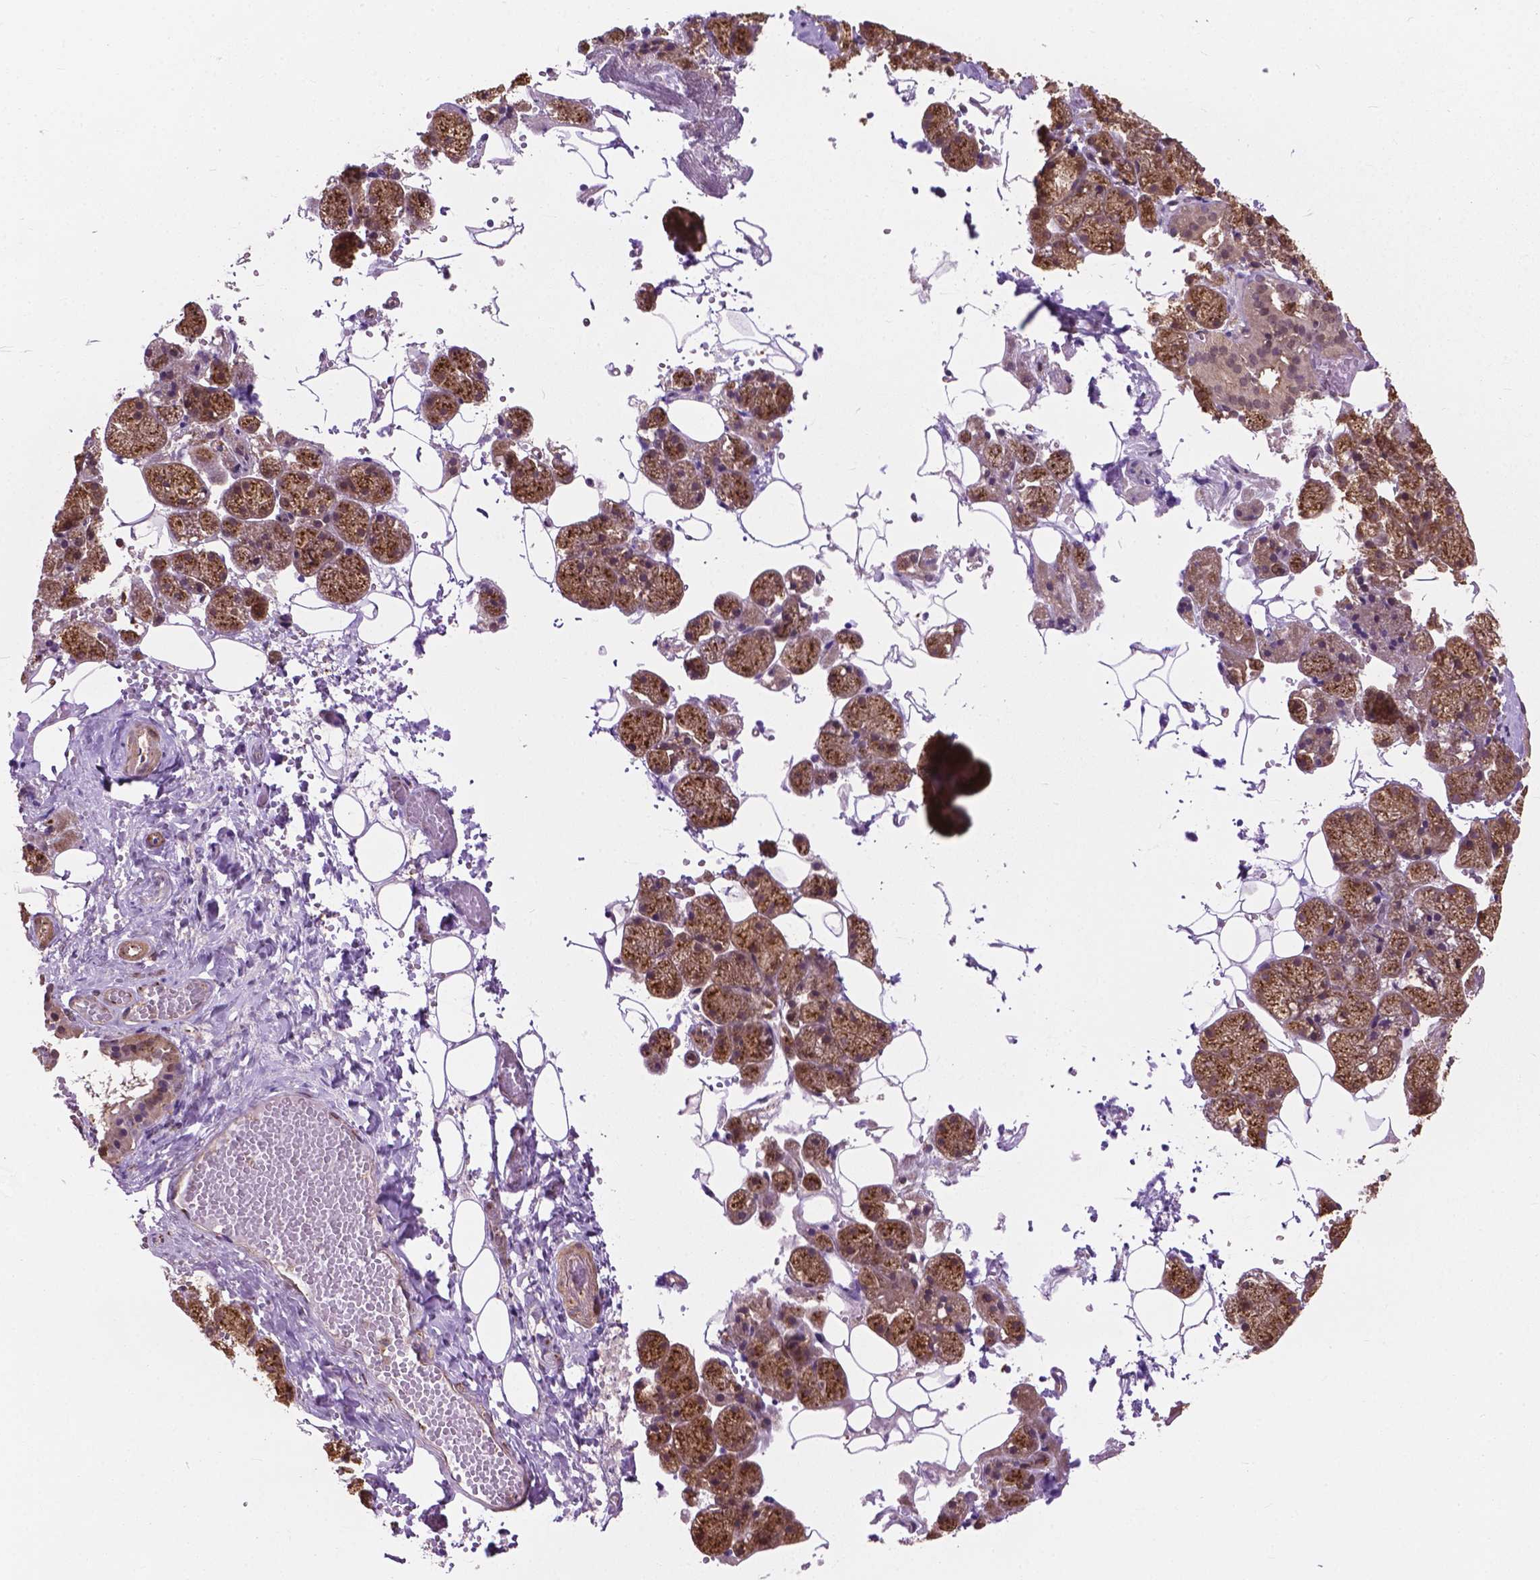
{"staining": {"intensity": "moderate", "quantity": ">75%", "location": "cytoplasmic/membranous"}, "tissue": "salivary gland", "cell_type": "Glandular cells", "image_type": "normal", "snomed": [{"axis": "morphology", "description": "Normal tissue, NOS"}, {"axis": "topography", "description": "Salivary gland"}], "caption": "High-power microscopy captured an immunohistochemistry (IHC) micrograph of normal salivary gland, revealing moderate cytoplasmic/membranous expression in approximately >75% of glandular cells. (DAB IHC, brown staining for protein, blue staining for nuclei).", "gene": "PPP1CB", "patient": {"sex": "male", "age": 38}}